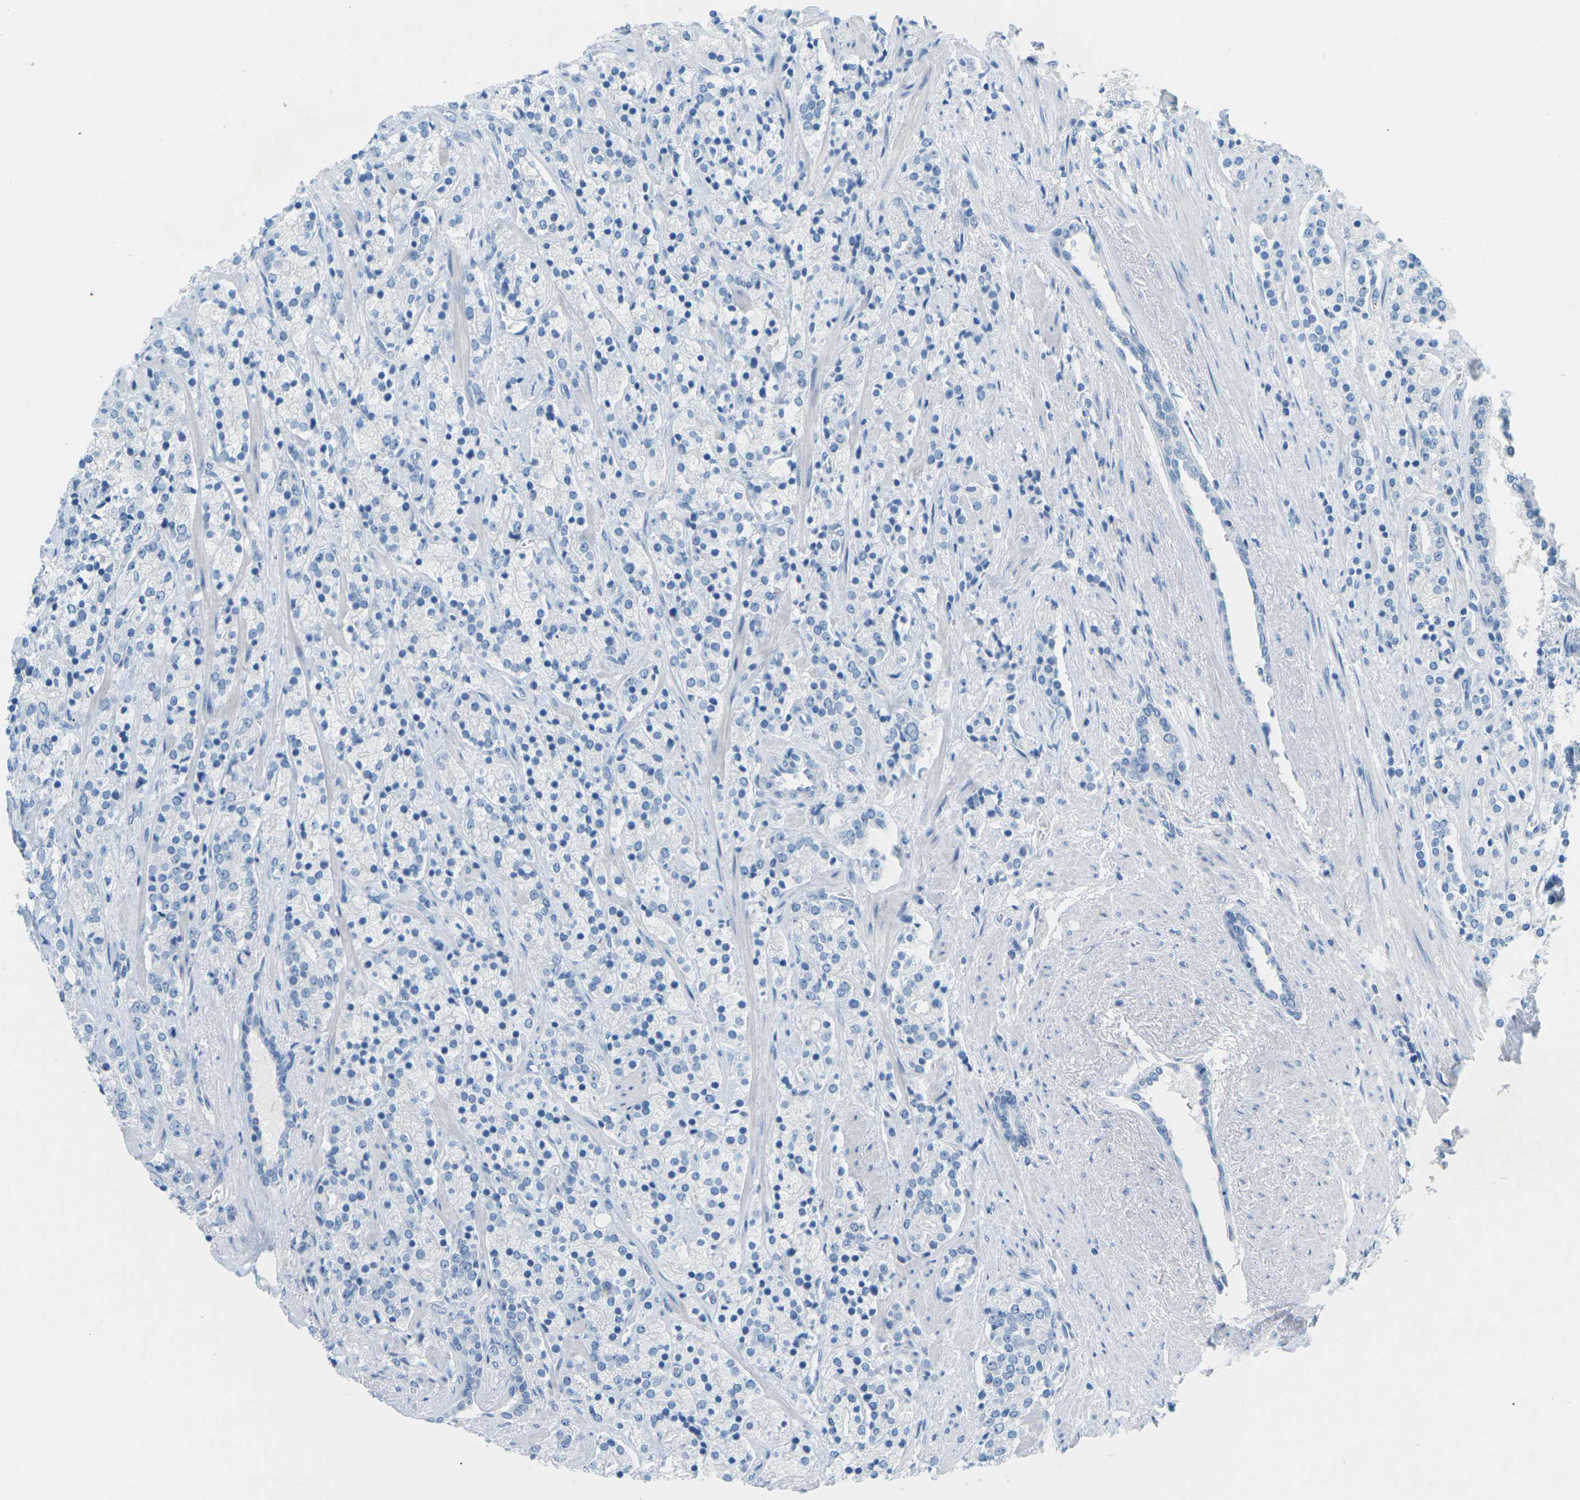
{"staining": {"intensity": "negative", "quantity": "none", "location": "none"}, "tissue": "prostate cancer", "cell_type": "Tumor cells", "image_type": "cancer", "snomed": [{"axis": "morphology", "description": "Adenocarcinoma, High grade"}, {"axis": "topography", "description": "Prostate"}], "caption": "A histopathology image of adenocarcinoma (high-grade) (prostate) stained for a protein reveals no brown staining in tumor cells.", "gene": "CDH16", "patient": {"sex": "male", "age": 71}}